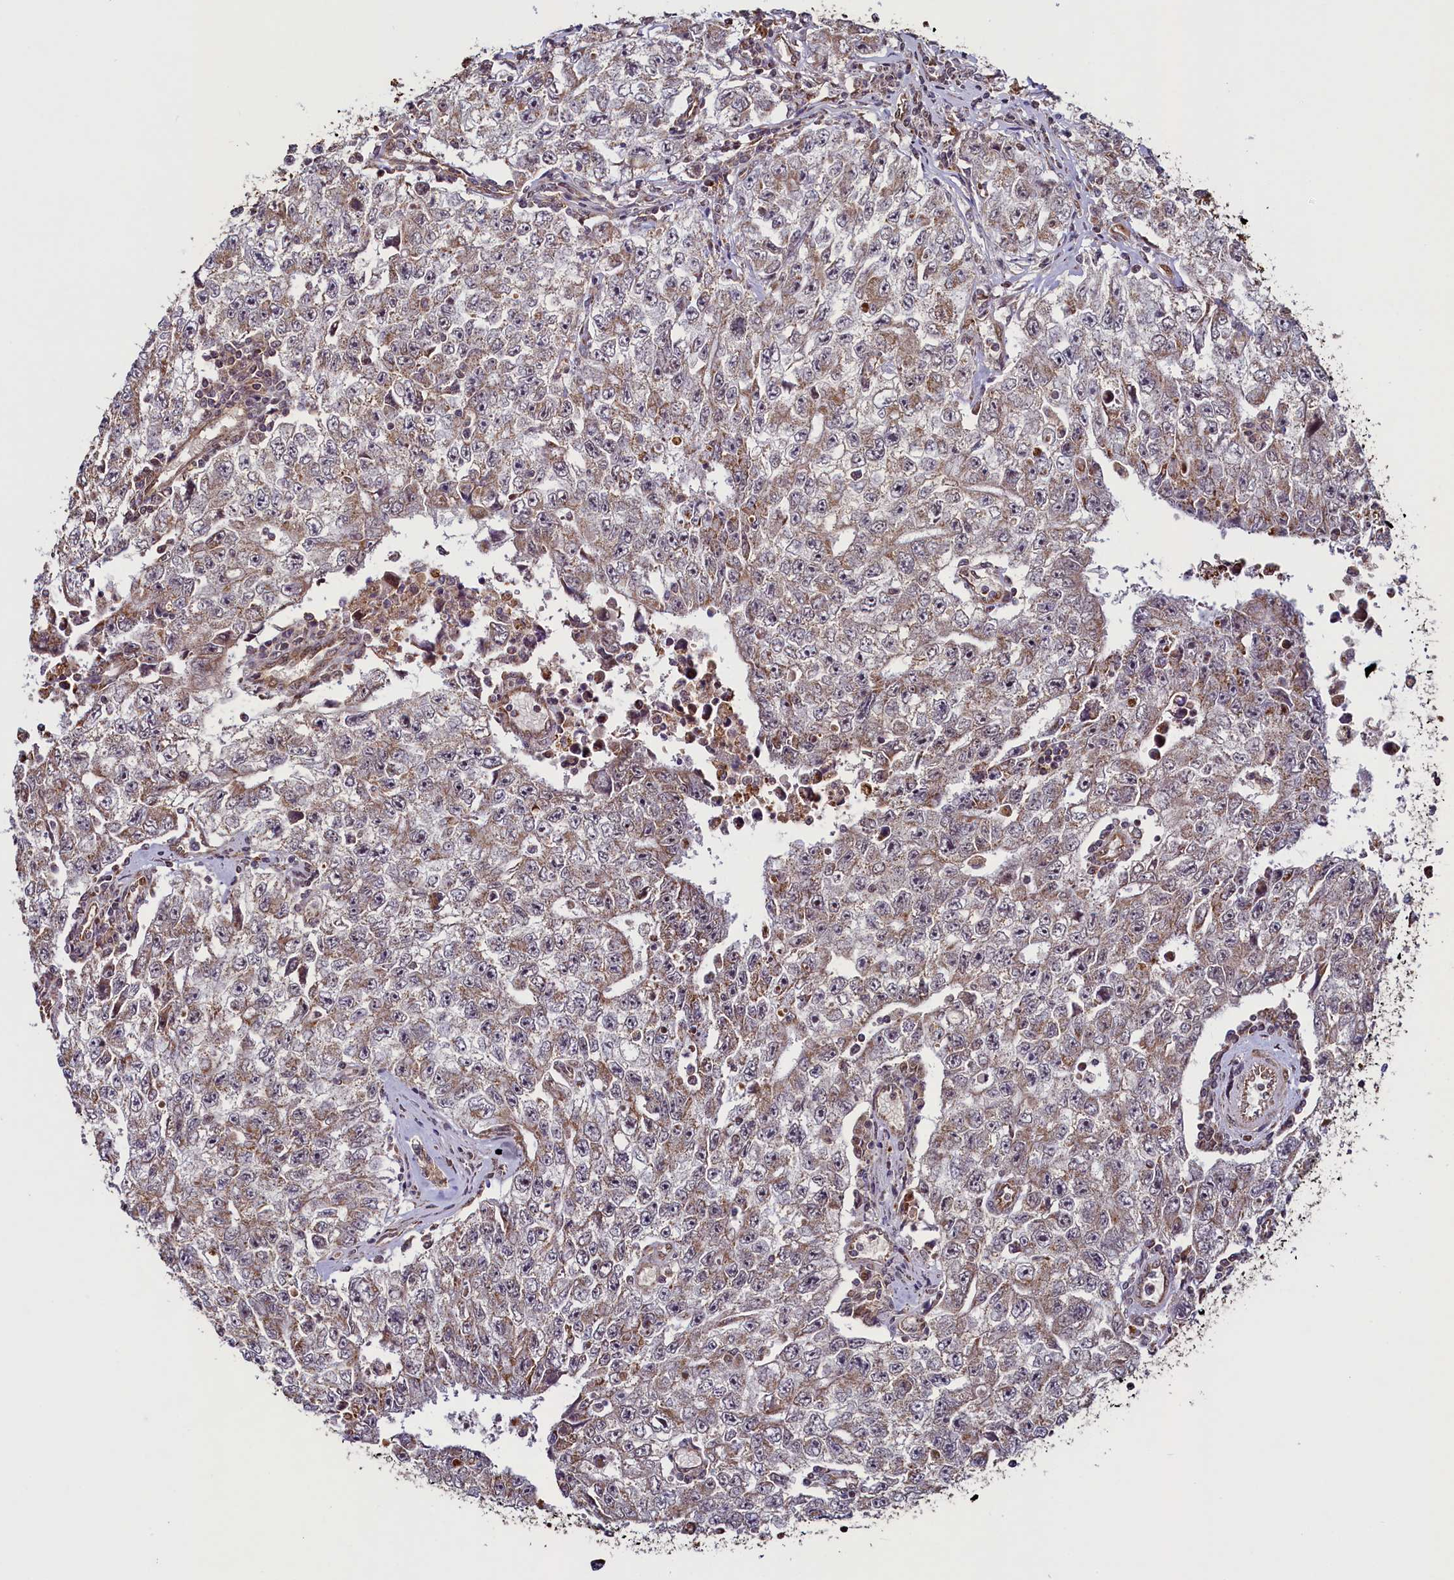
{"staining": {"intensity": "weak", "quantity": "25%-75%", "location": "cytoplasmic/membranous"}, "tissue": "testis cancer", "cell_type": "Tumor cells", "image_type": "cancer", "snomed": [{"axis": "morphology", "description": "Carcinoma, Embryonal, NOS"}, {"axis": "topography", "description": "Testis"}], "caption": "Protein staining reveals weak cytoplasmic/membranous positivity in about 25%-75% of tumor cells in testis cancer (embryonal carcinoma).", "gene": "ZNF577", "patient": {"sex": "male", "age": 17}}